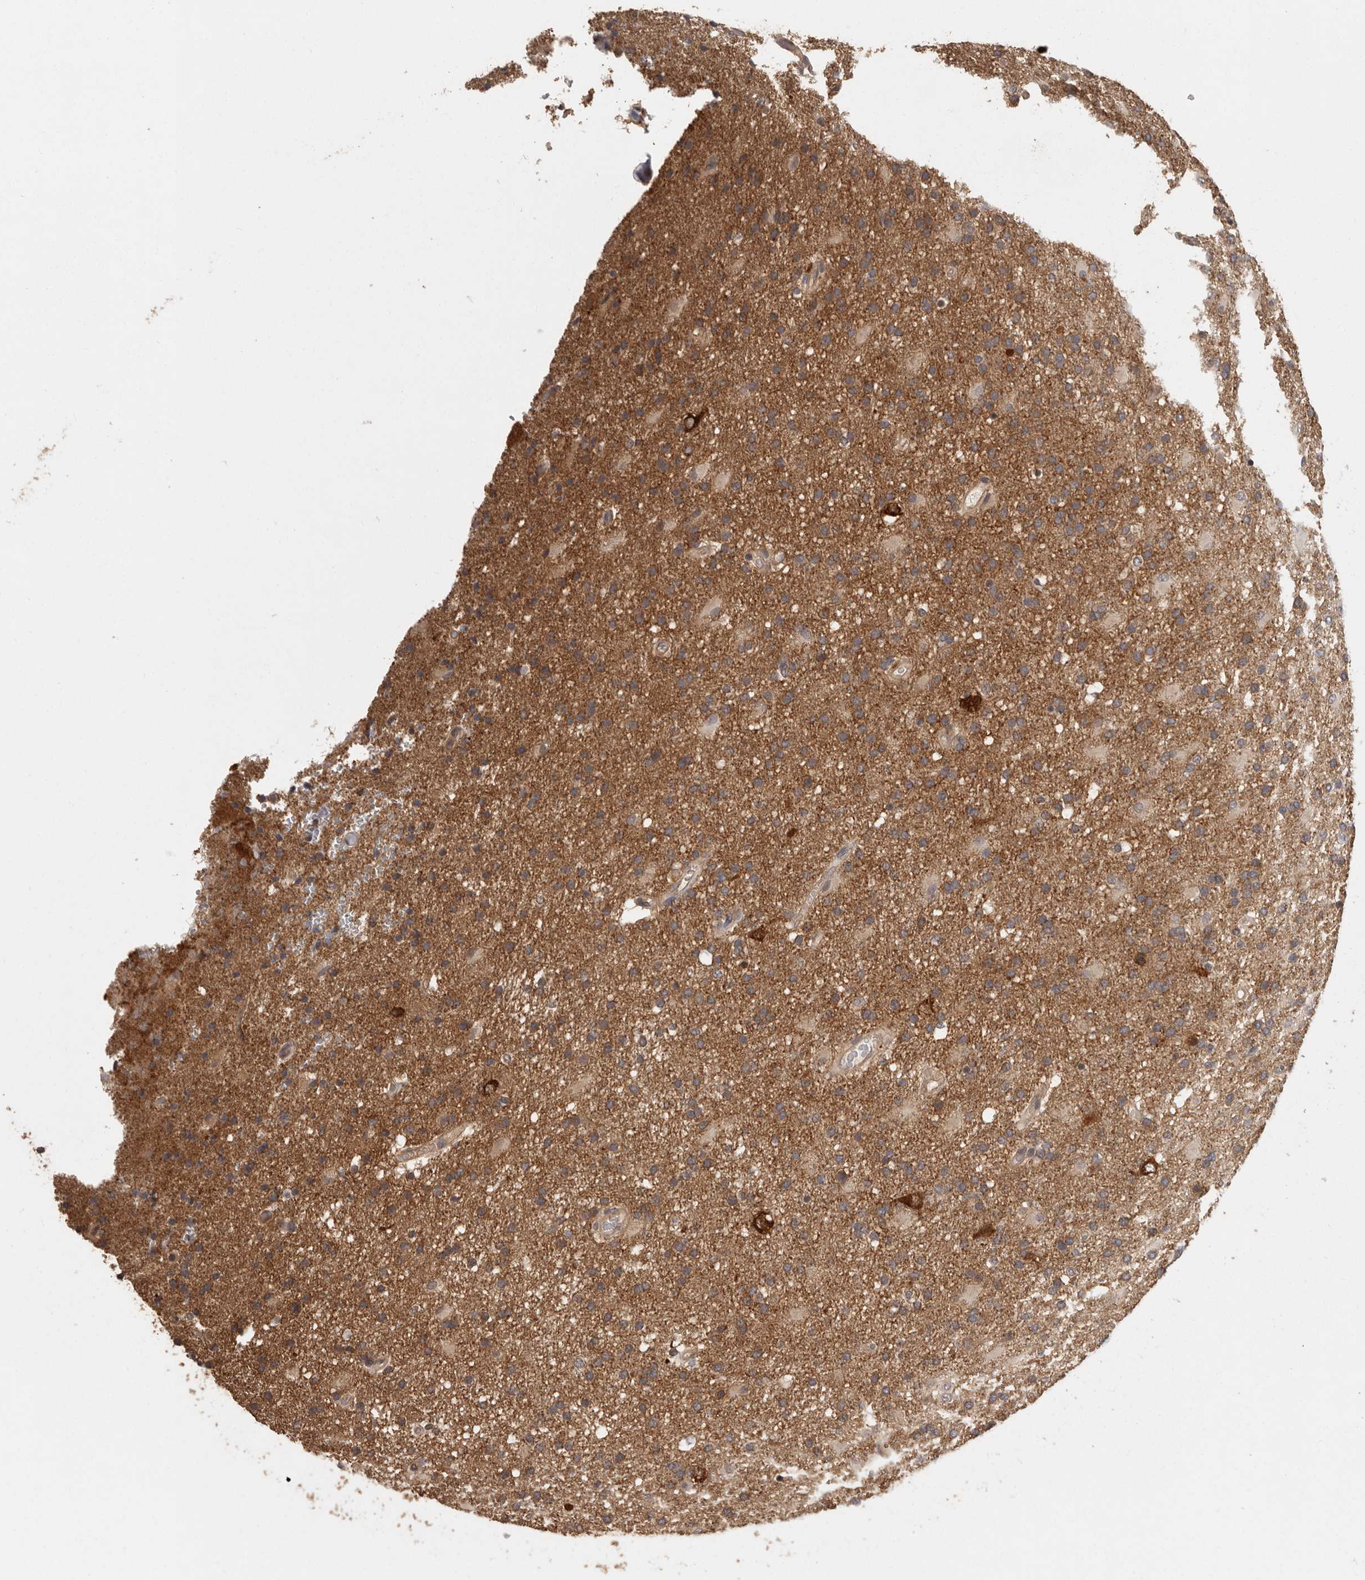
{"staining": {"intensity": "moderate", "quantity": ">75%", "location": "cytoplasmic/membranous"}, "tissue": "glioma", "cell_type": "Tumor cells", "image_type": "cancer", "snomed": [{"axis": "morphology", "description": "Glioma, malignant, High grade"}, {"axis": "topography", "description": "Brain"}], "caption": "This is a micrograph of immunohistochemistry staining of glioma, which shows moderate staining in the cytoplasmic/membranous of tumor cells.", "gene": "BAIAP2", "patient": {"sex": "male", "age": 72}}